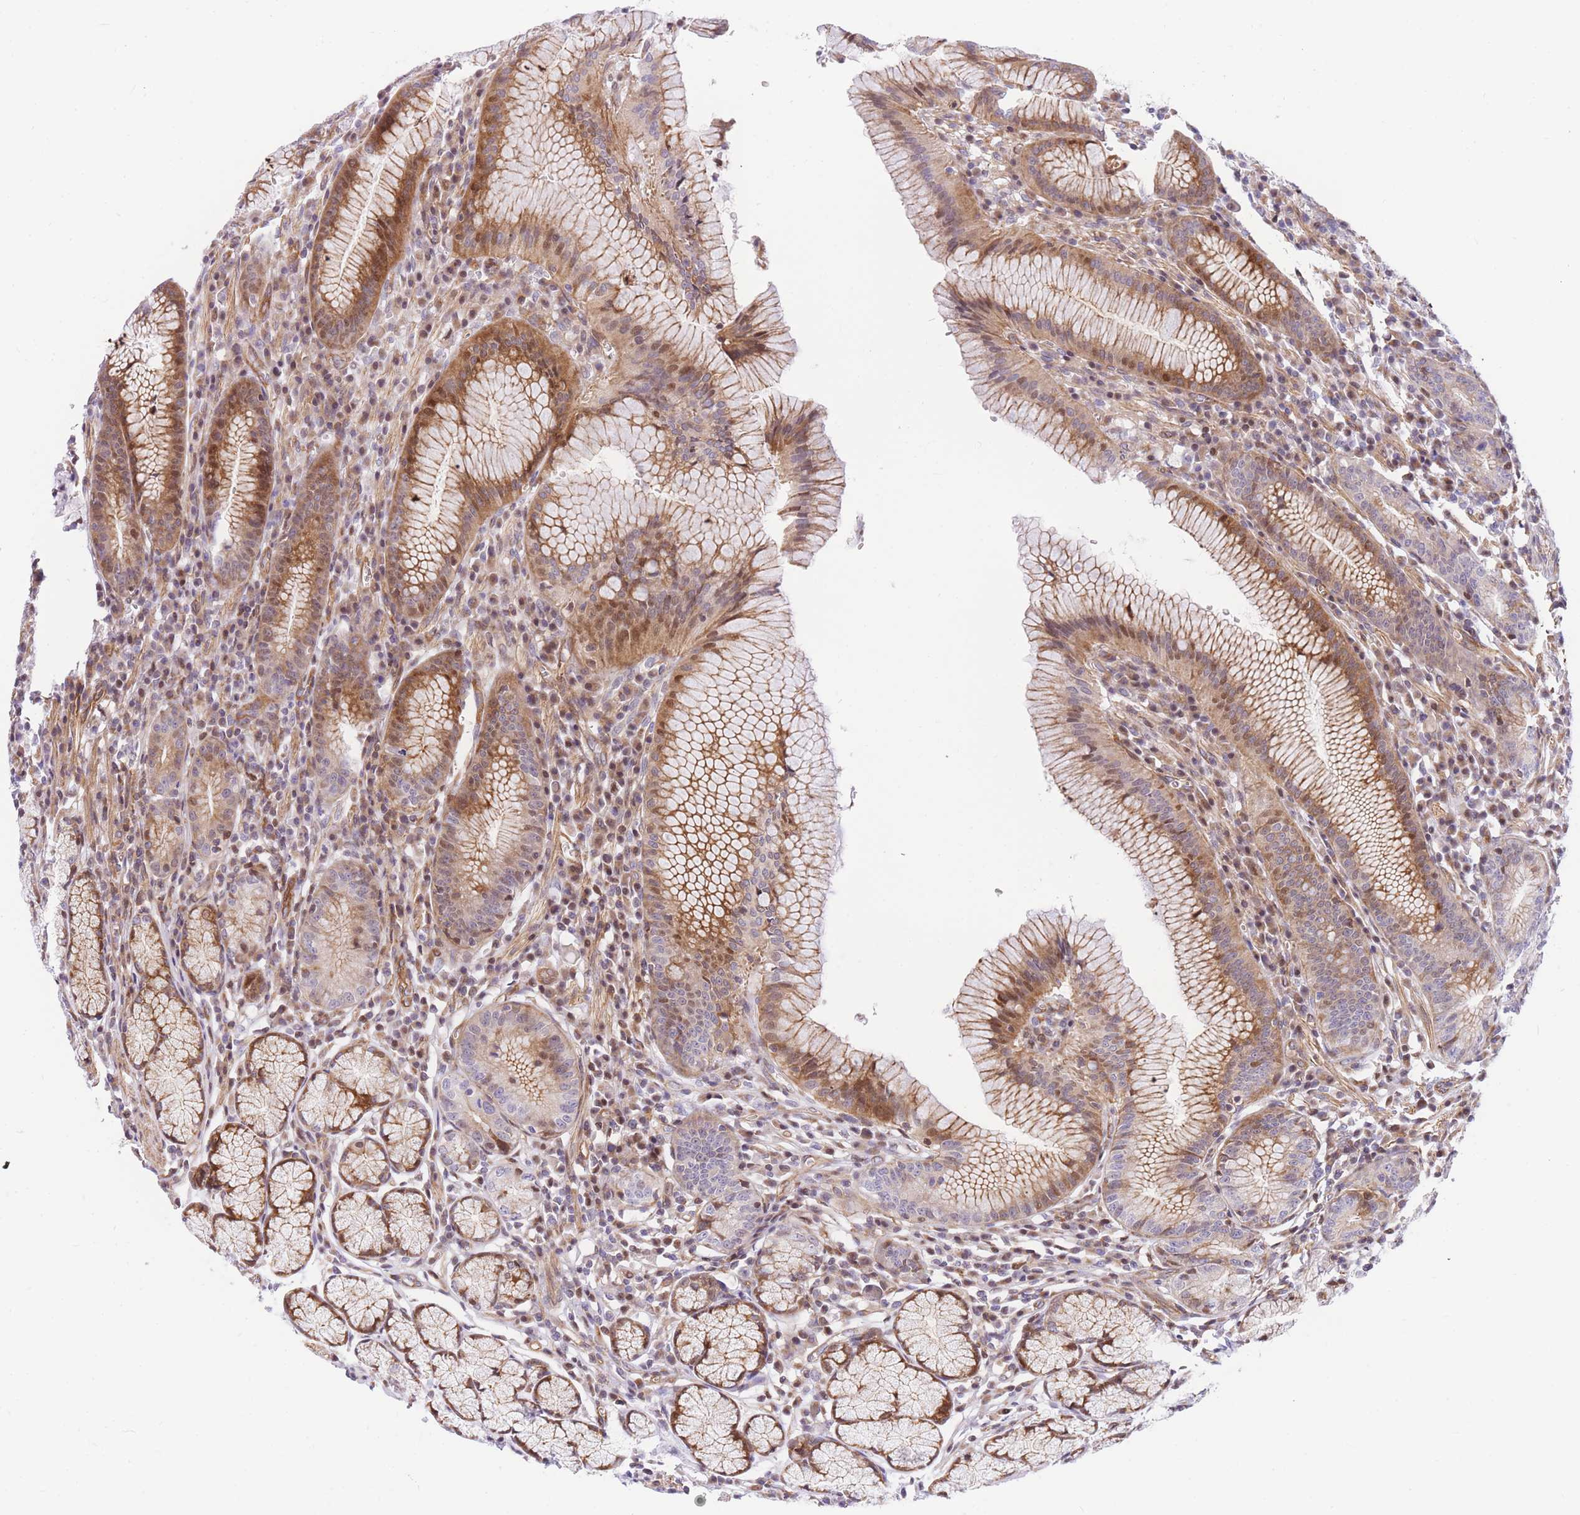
{"staining": {"intensity": "moderate", "quantity": "25%-75%", "location": "cytoplasmic/membranous,nuclear"}, "tissue": "stomach", "cell_type": "Glandular cells", "image_type": "normal", "snomed": [{"axis": "morphology", "description": "Normal tissue, NOS"}, {"axis": "topography", "description": "Stomach"}], "caption": "Glandular cells exhibit moderate cytoplasmic/membranous,nuclear staining in approximately 25%-75% of cells in unremarkable stomach.", "gene": "S100PBP", "patient": {"sex": "male", "age": 55}}